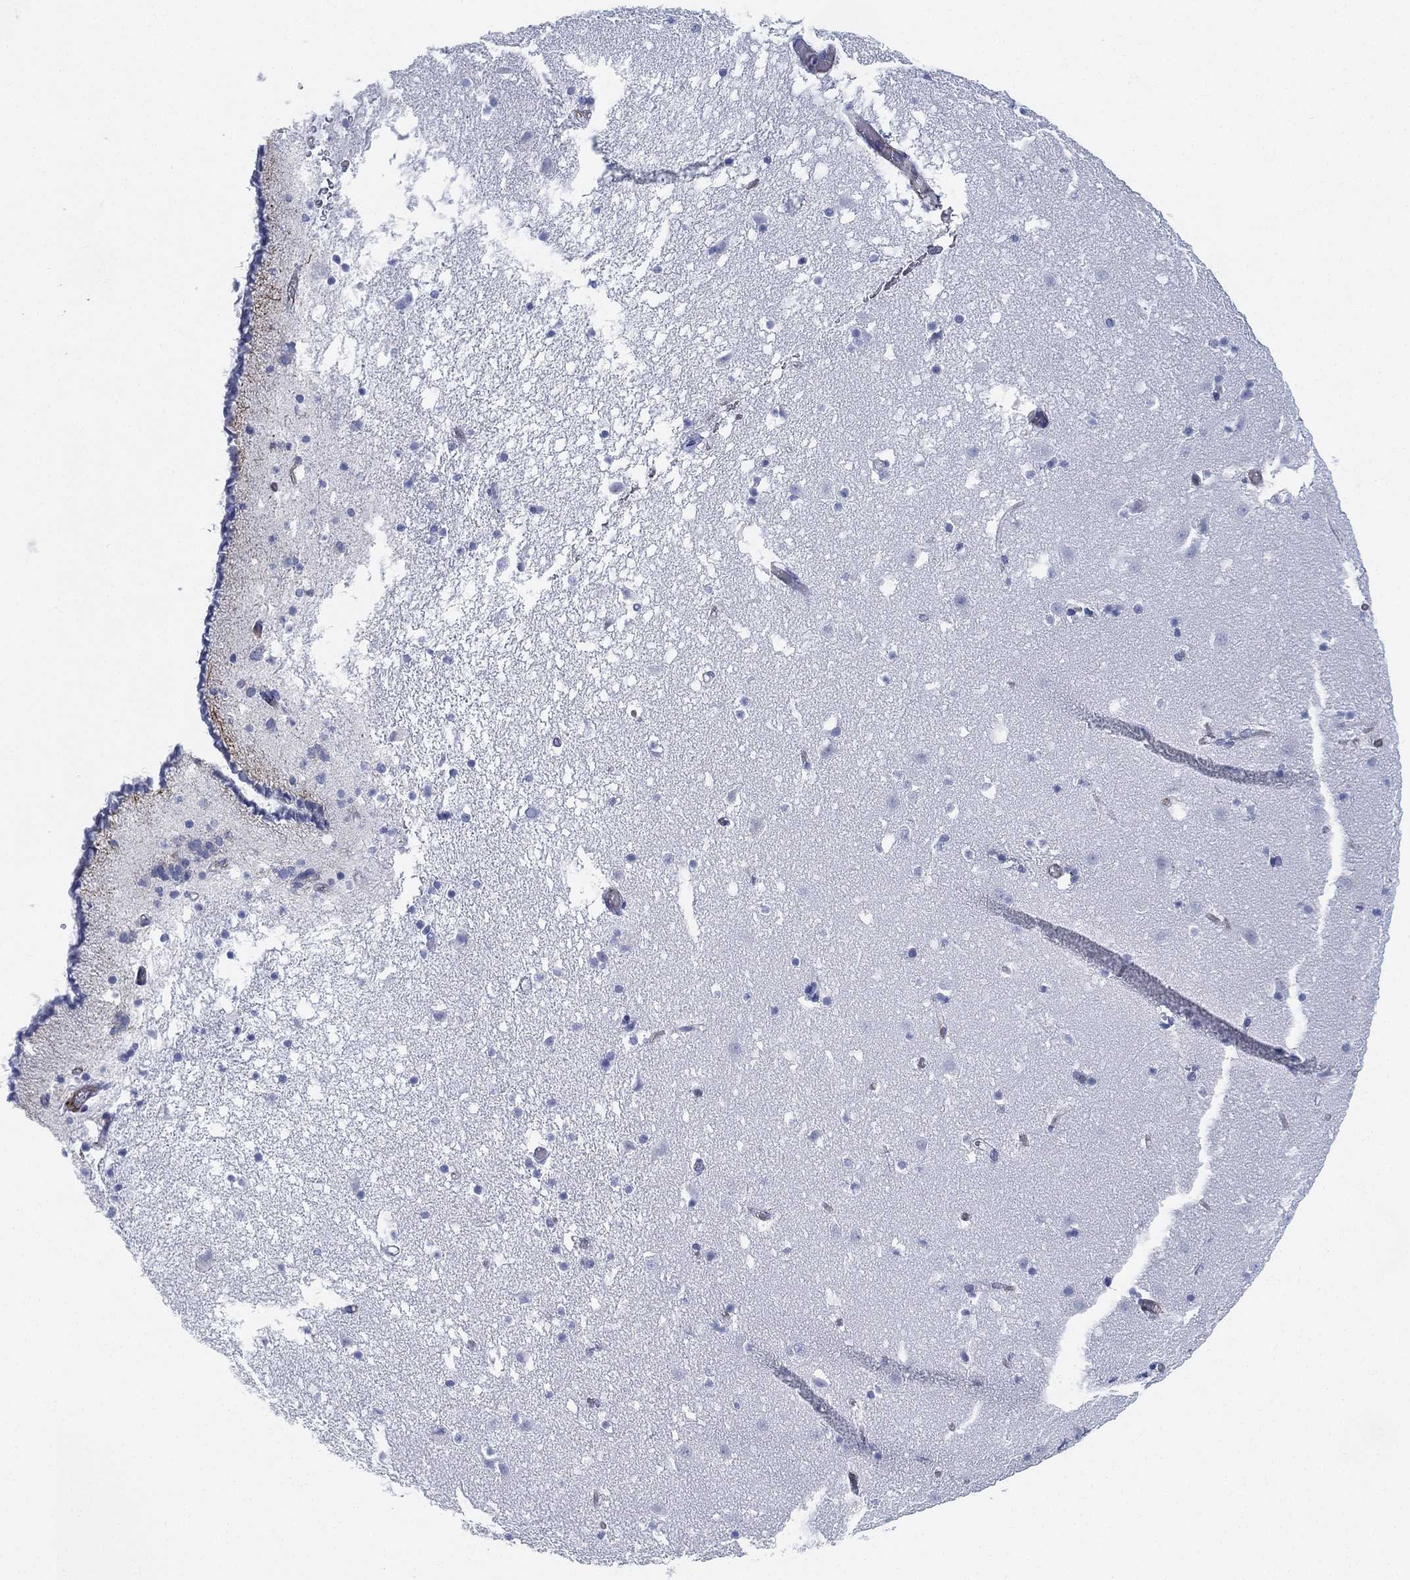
{"staining": {"intensity": "negative", "quantity": "none", "location": "none"}, "tissue": "caudate", "cell_type": "Glial cells", "image_type": "normal", "snomed": [{"axis": "morphology", "description": "Normal tissue, NOS"}, {"axis": "topography", "description": "Lateral ventricle wall"}], "caption": "Immunohistochemistry image of normal caudate: human caudate stained with DAB reveals no significant protein positivity in glial cells.", "gene": "PSKH2", "patient": {"sex": "female", "age": 42}}